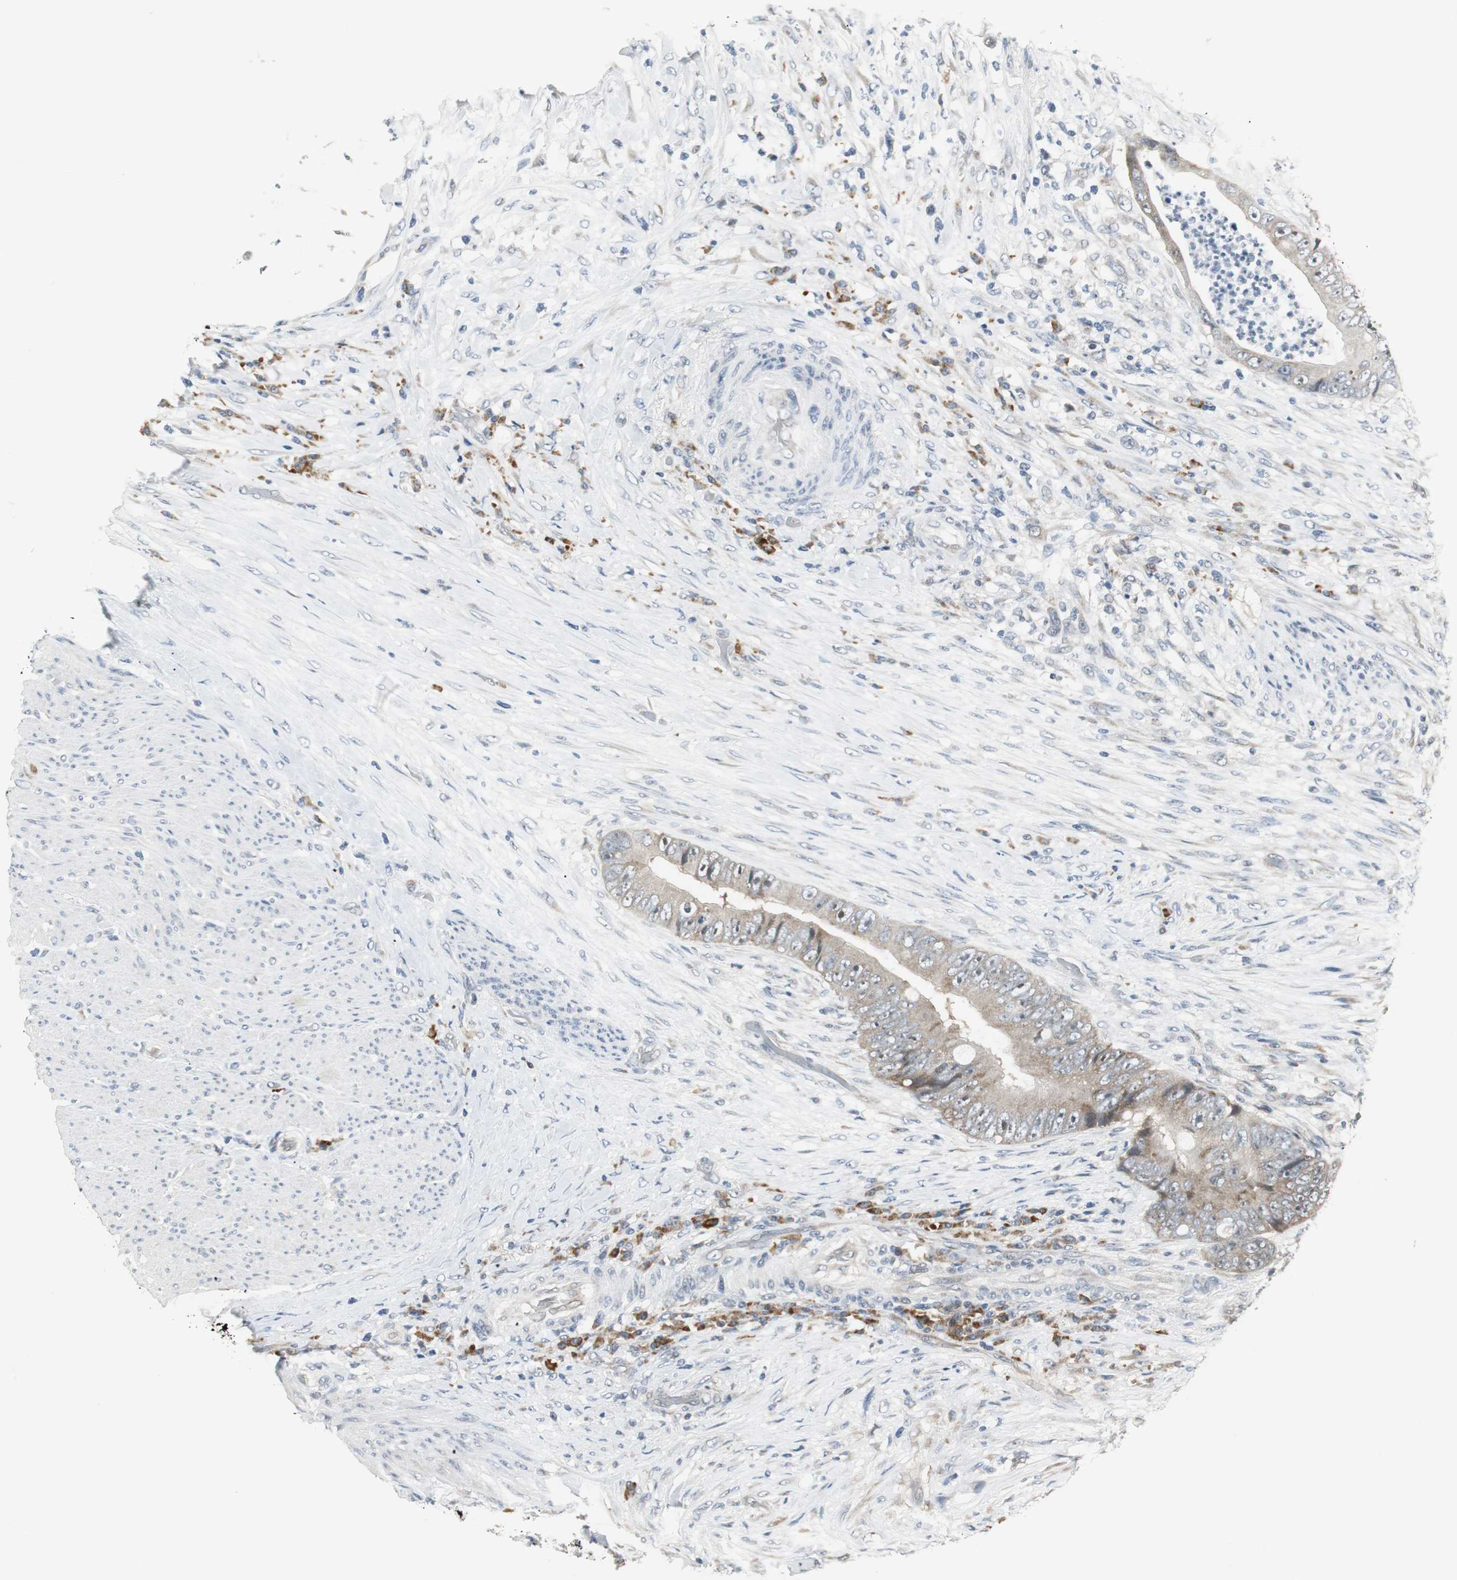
{"staining": {"intensity": "weak", "quantity": ">75%", "location": "cytoplasmic/membranous"}, "tissue": "colorectal cancer", "cell_type": "Tumor cells", "image_type": "cancer", "snomed": [{"axis": "morphology", "description": "Adenocarcinoma, NOS"}, {"axis": "topography", "description": "Rectum"}], "caption": "Protein staining by IHC reveals weak cytoplasmic/membranous positivity in approximately >75% of tumor cells in adenocarcinoma (colorectal). The staining is performed using DAB (3,3'-diaminobenzidine) brown chromogen to label protein expression. The nuclei are counter-stained blue using hematoxylin.", "gene": "CCT5", "patient": {"sex": "female", "age": 77}}